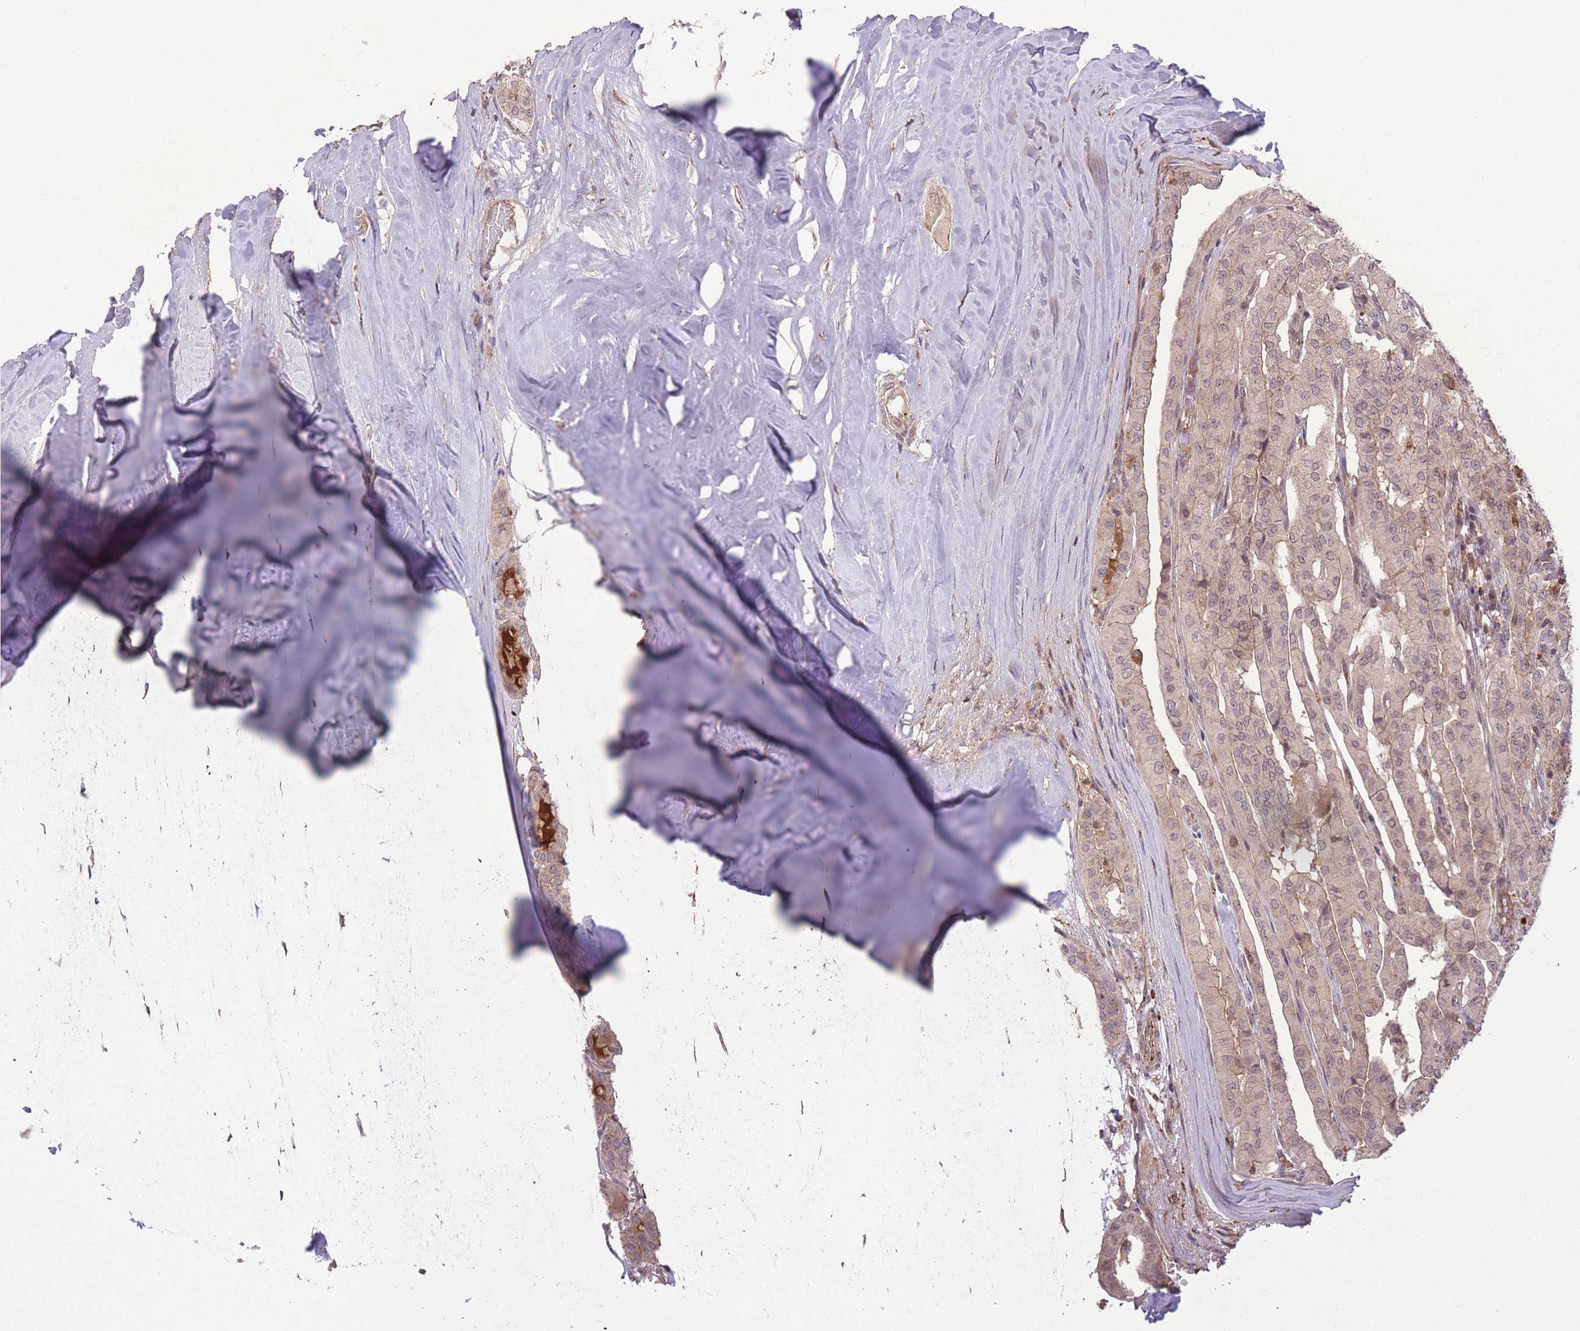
{"staining": {"intensity": "weak", "quantity": "25%-75%", "location": "nuclear"}, "tissue": "thyroid cancer", "cell_type": "Tumor cells", "image_type": "cancer", "snomed": [{"axis": "morphology", "description": "Papillary adenocarcinoma, NOS"}, {"axis": "topography", "description": "Thyroid gland"}], "caption": "Immunohistochemical staining of human thyroid cancer (papillary adenocarcinoma) exhibits weak nuclear protein positivity in approximately 25%-75% of tumor cells.", "gene": "POLR3F", "patient": {"sex": "female", "age": 59}}